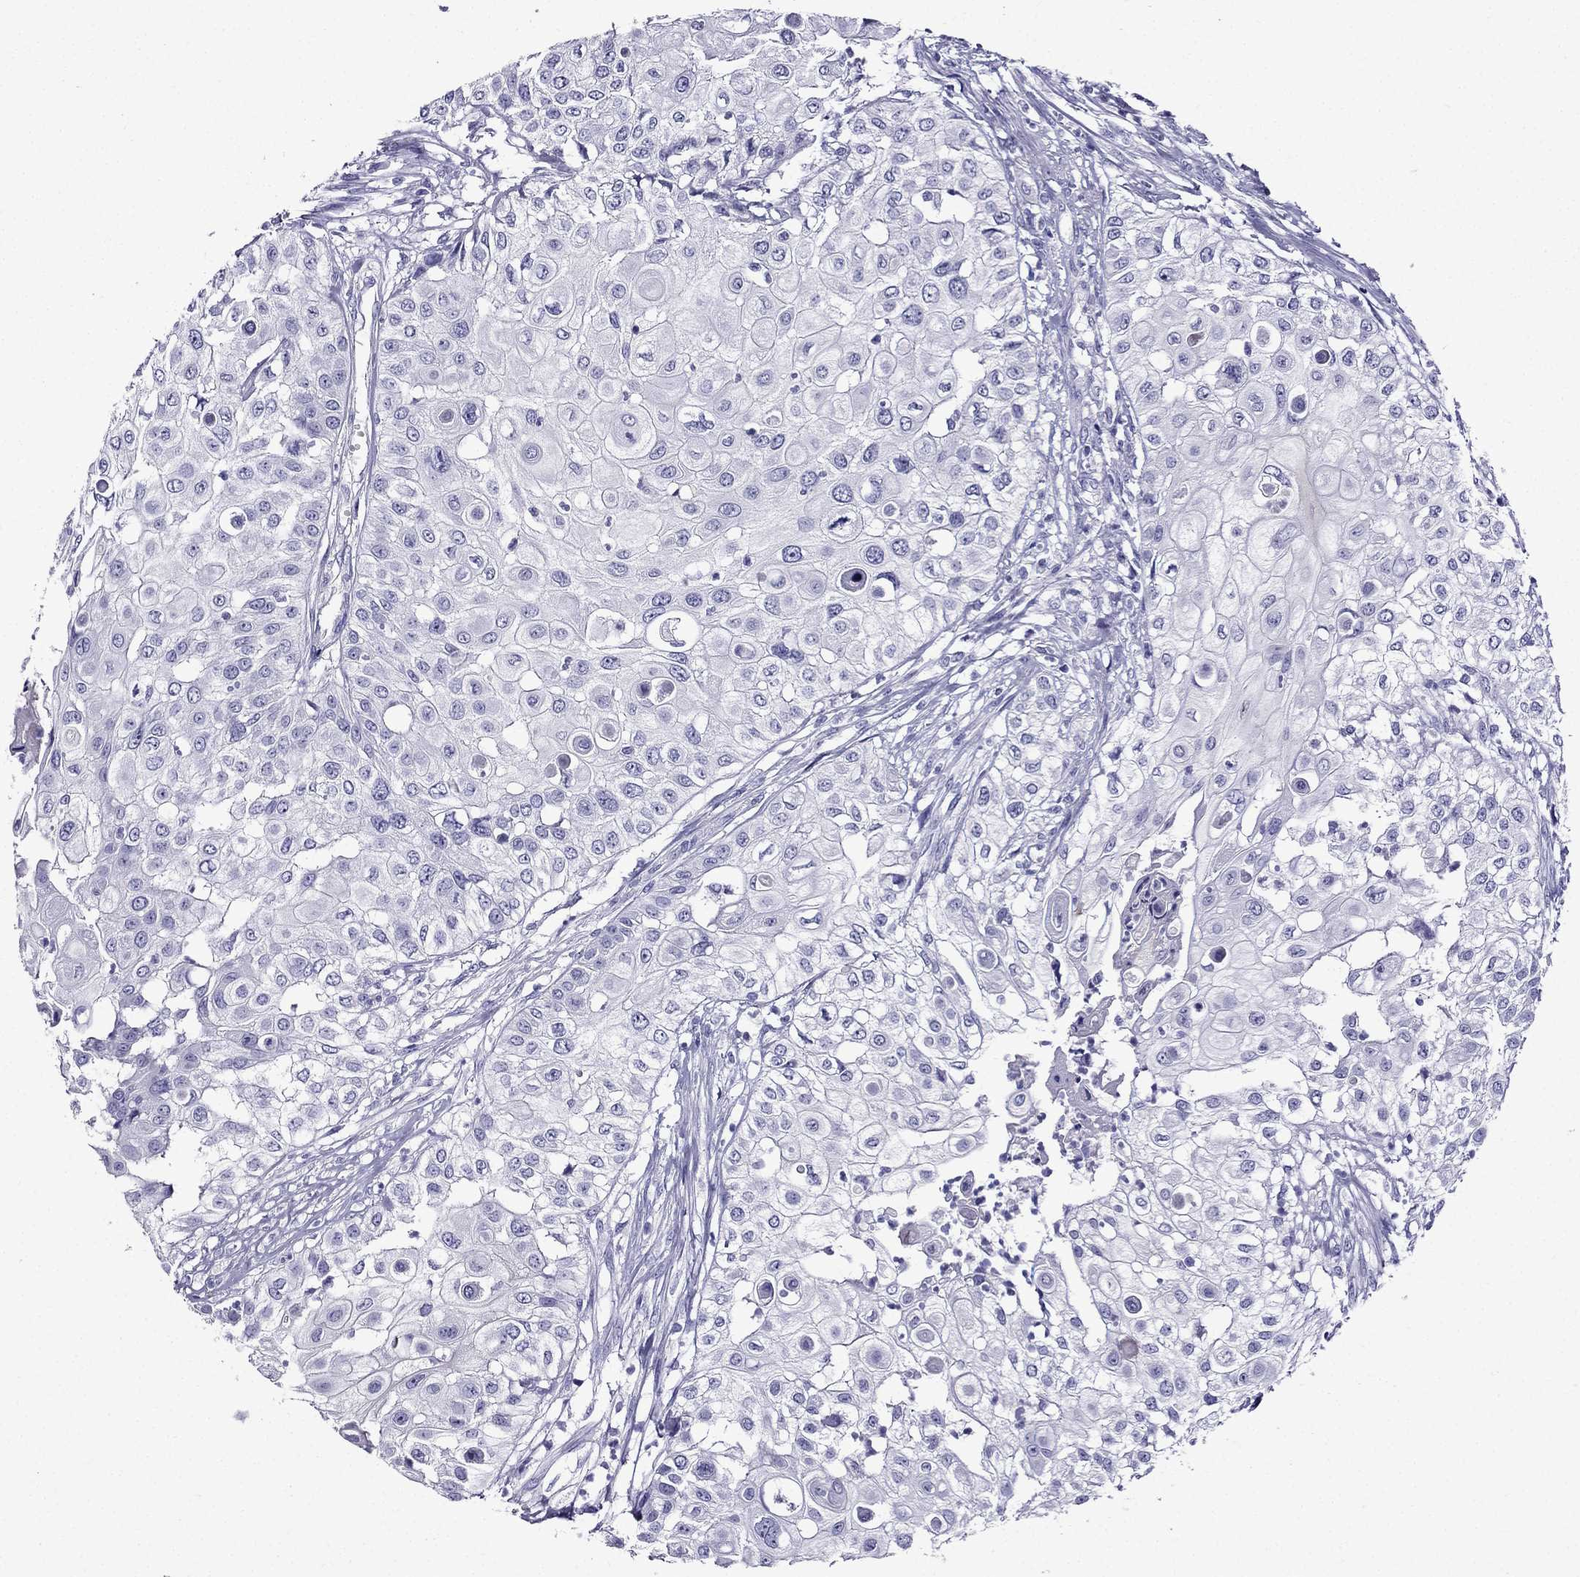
{"staining": {"intensity": "negative", "quantity": "none", "location": "none"}, "tissue": "urothelial cancer", "cell_type": "Tumor cells", "image_type": "cancer", "snomed": [{"axis": "morphology", "description": "Urothelial carcinoma, High grade"}, {"axis": "topography", "description": "Urinary bladder"}], "caption": "The photomicrograph demonstrates no staining of tumor cells in urothelial cancer.", "gene": "ERC2", "patient": {"sex": "female", "age": 79}}